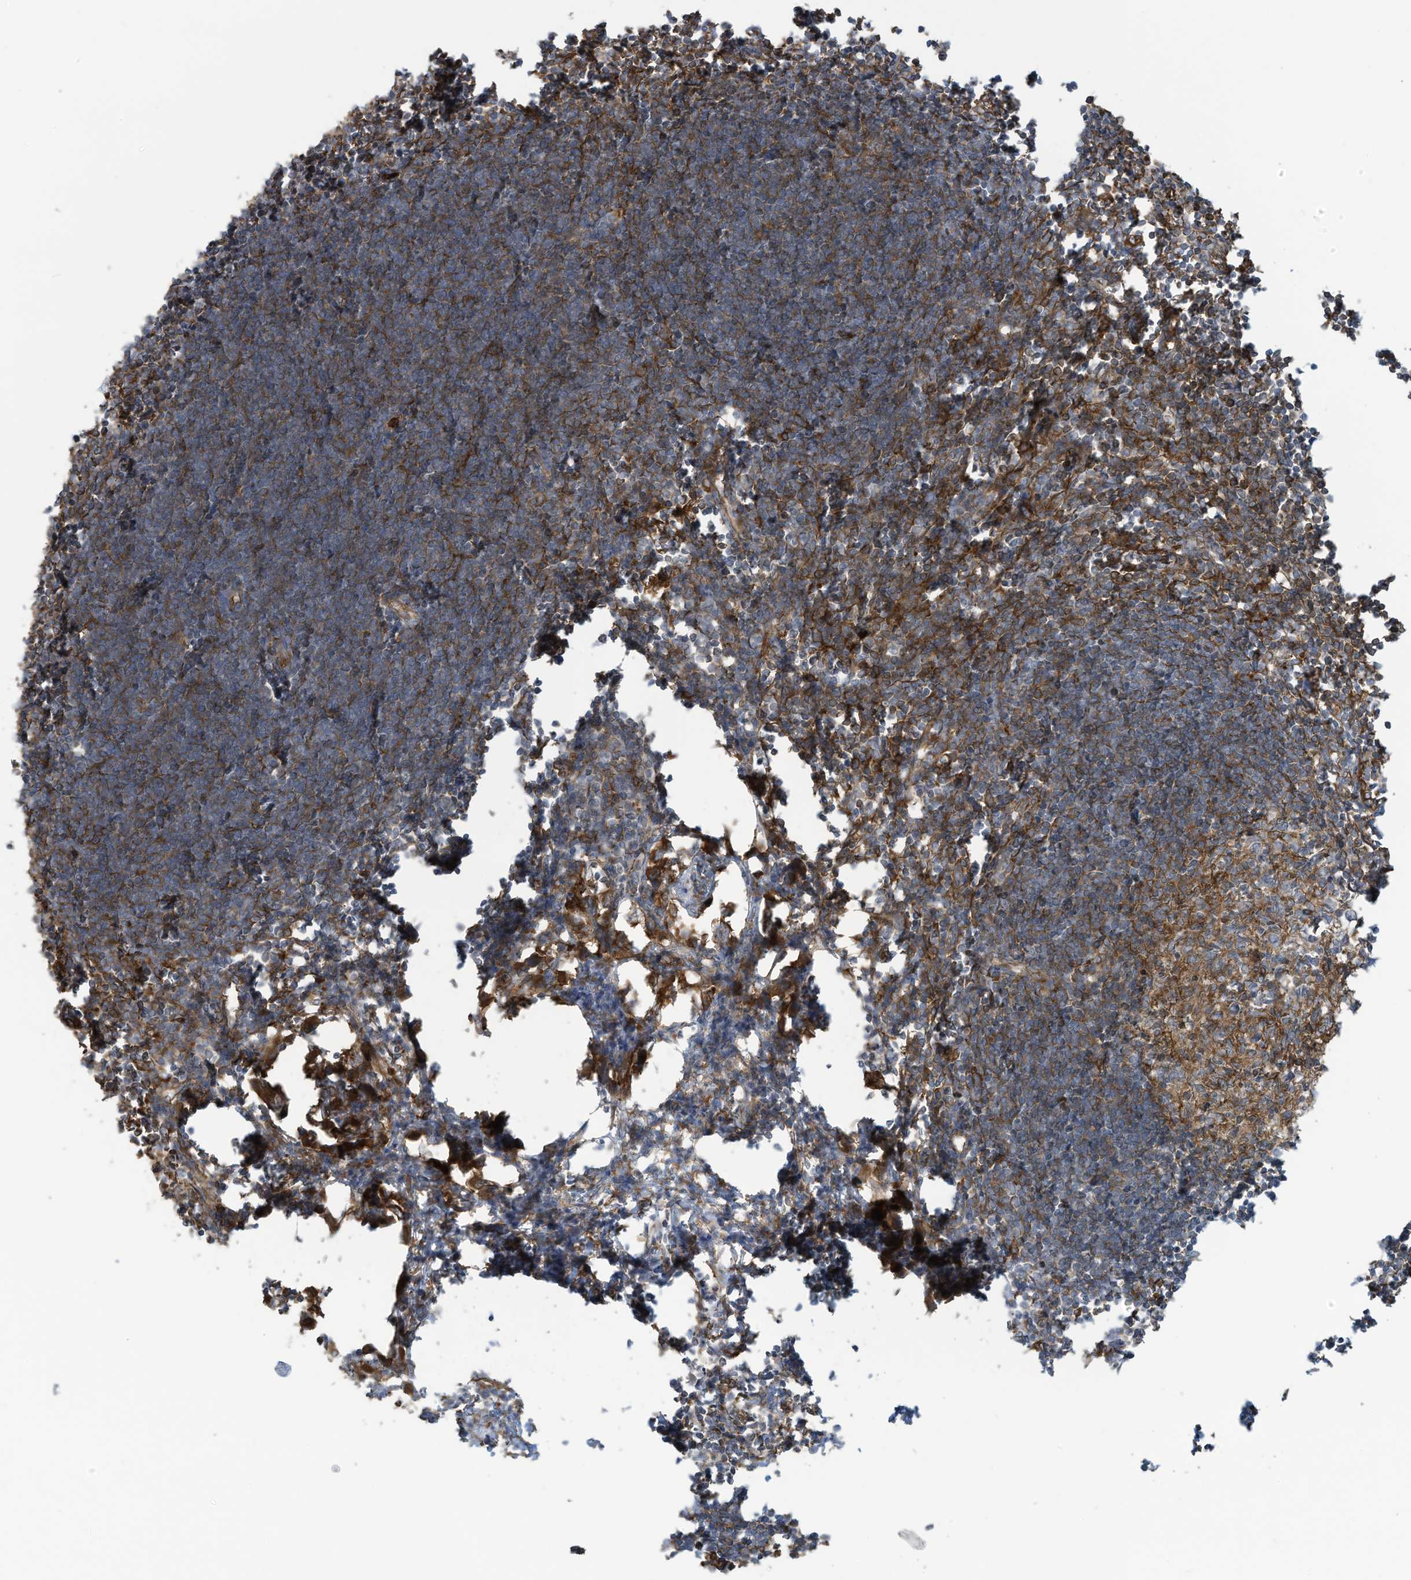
{"staining": {"intensity": "moderate", "quantity": "<25%", "location": "cytoplasmic/membranous"}, "tissue": "lymph node", "cell_type": "Germinal center cells", "image_type": "normal", "snomed": [{"axis": "morphology", "description": "Normal tissue, NOS"}, {"axis": "morphology", "description": "Malignant melanoma, Metastatic site"}, {"axis": "topography", "description": "Lymph node"}], "caption": "This is an image of IHC staining of unremarkable lymph node, which shows moderate positivity in the cytoplasmic/membranous of germinal center cells.", "gene": "SLC9A2", "patient": {"sex": "male", "age": 41}}